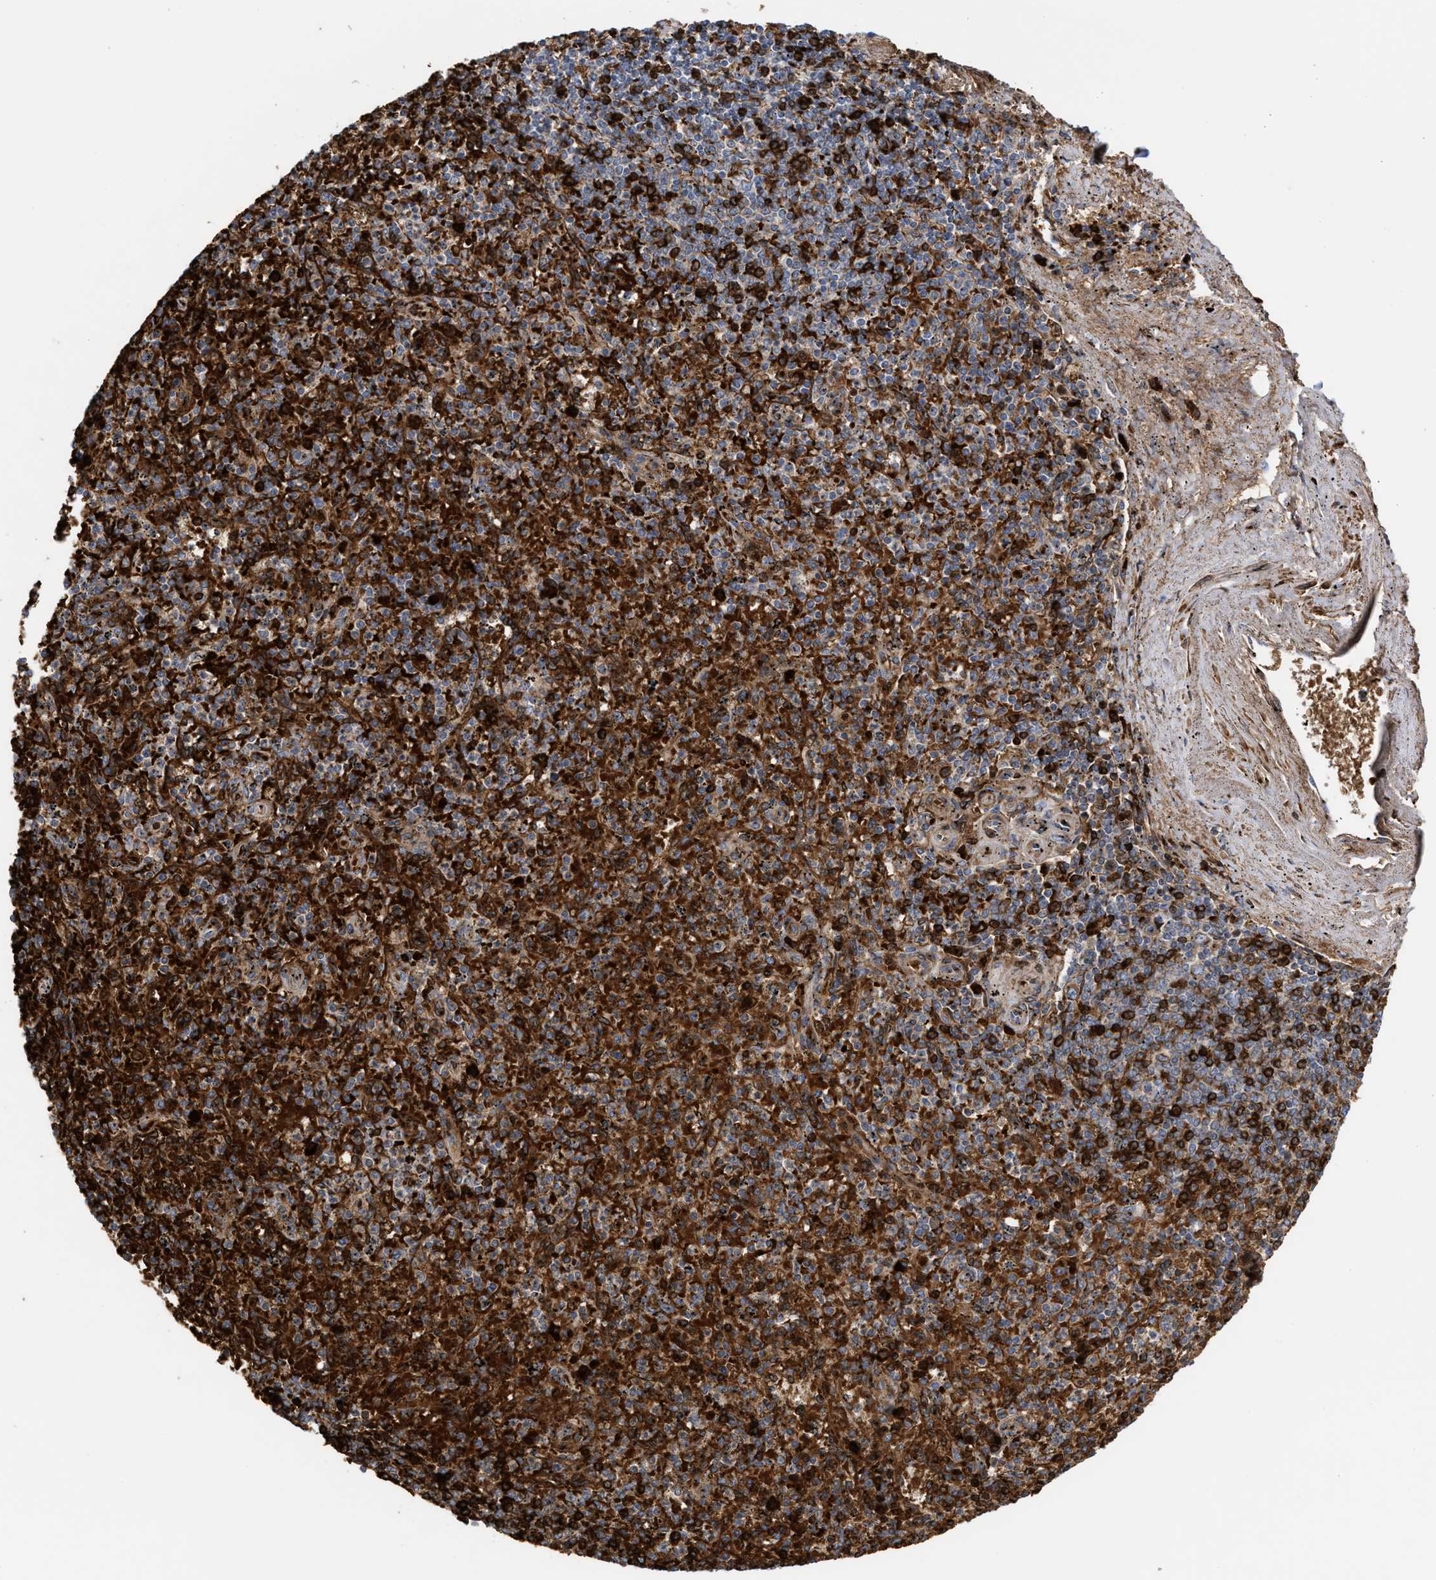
{"staining": {"intensity": "strong", "quantity": "25%-75%", "location": "cytoplasmic/membranous"}, "tissue": "spleen", "cell_type": "Cells in red pulp", "image_type": "normal", "snomed": [{"axis": "morphology", "description": "Normal tissue, NOS"}, {"axis": "topography", "description": "Spleen"}], "caption": "The immunohistochemical stain labels strong cytoplasmic/membranous expression in cells in red pulp of normal spleen. (Stains: DAB (3,3'-diaminobenzidine) in brown, nuclei in blue, Microscopy: brightfield microscopy at high magnification).", "gene": "CCL2", "patient": {"sex": "male", "age": 72}}